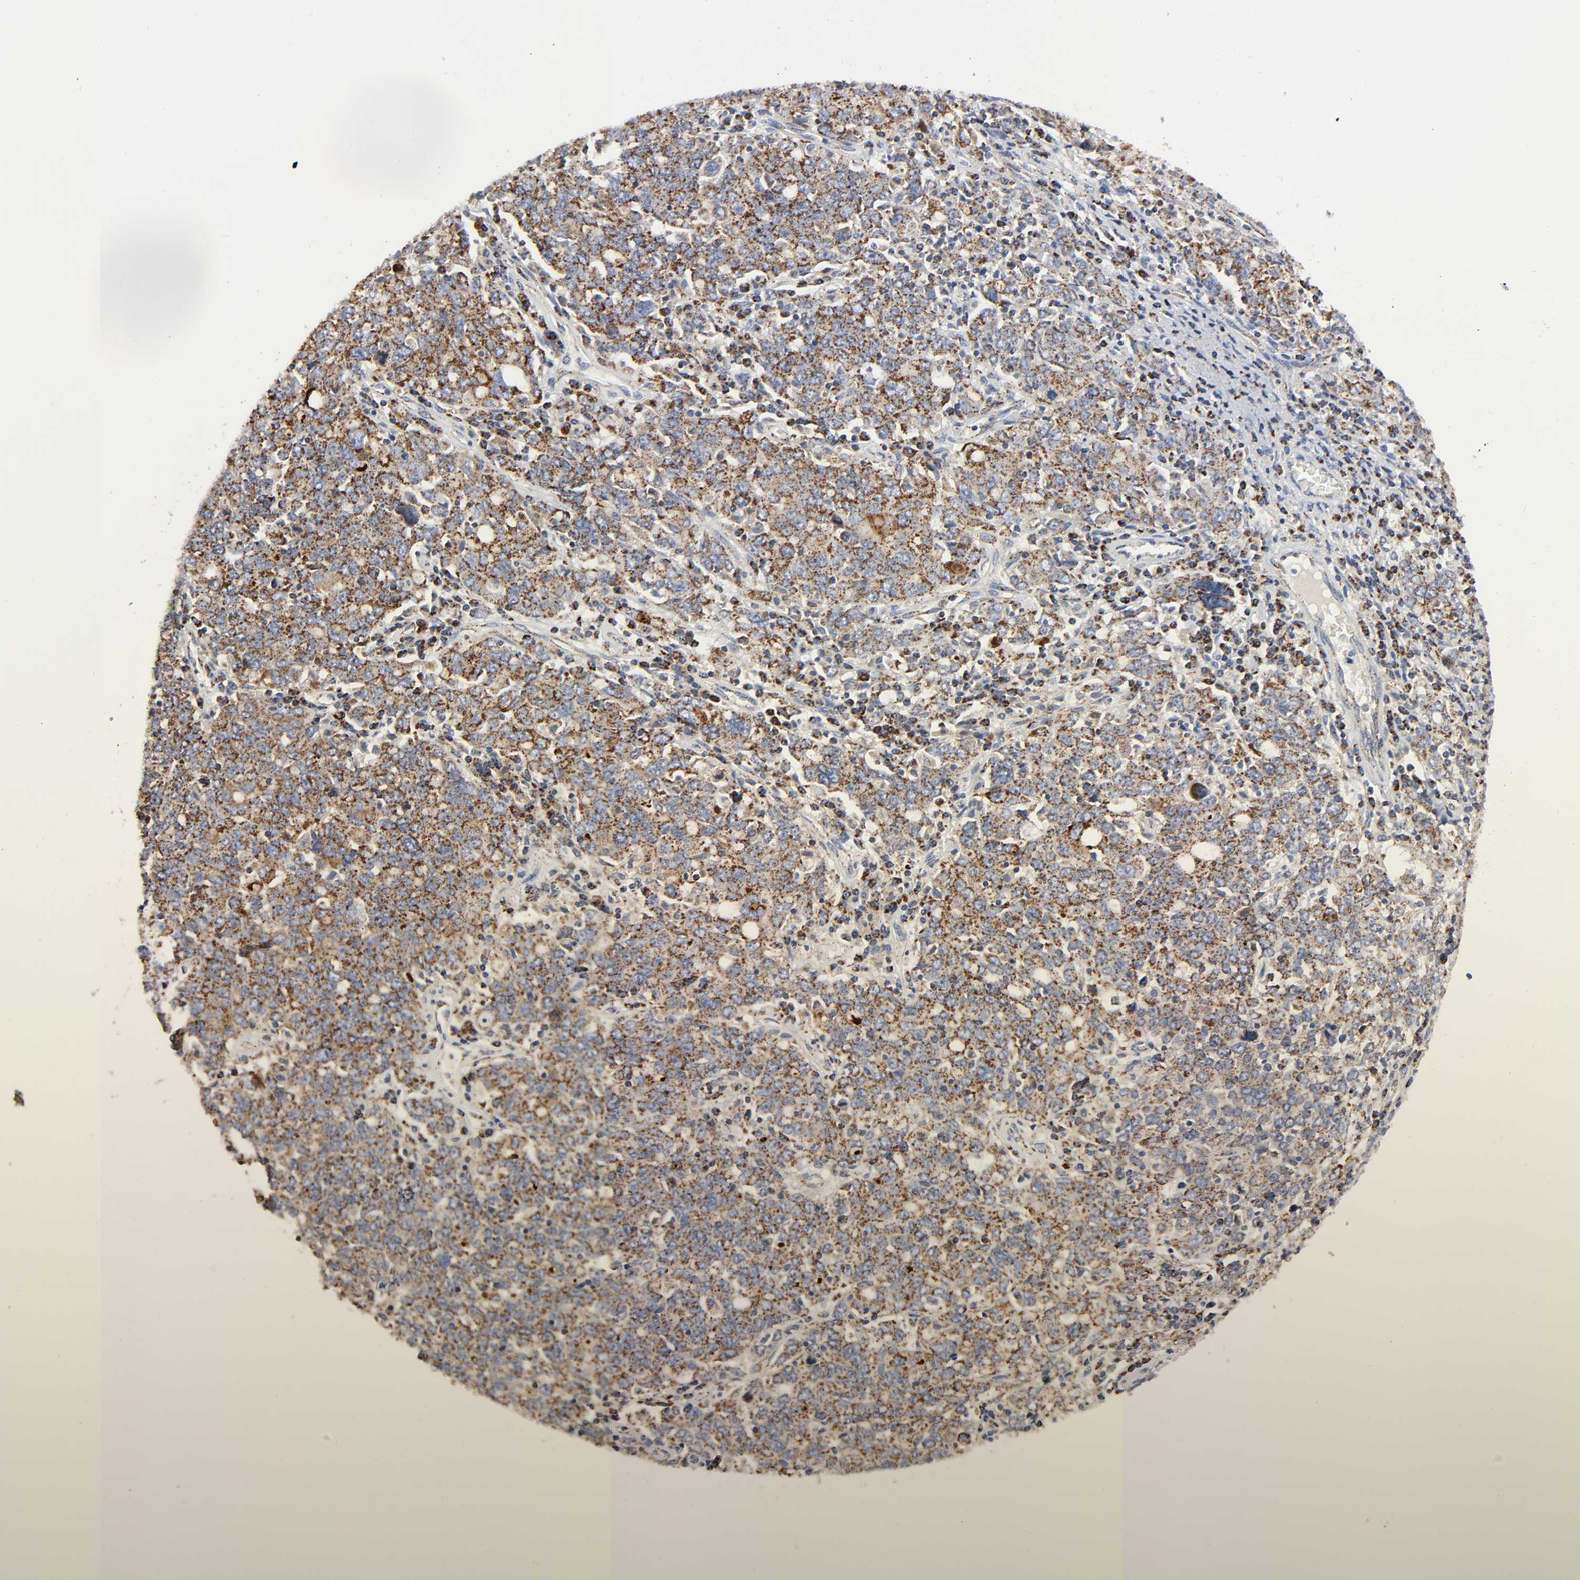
{"staining": {"intensity": "moderate", "quantity": ">75%", "location": "cytoplasmic/membranous"}, "tissue": "ovarian cancer", "cell_type": "Tumor cells", "image_type": "cancer", "snomed": [{"axis": "morphology", "description": "Carcinoma, endometroid"}, {"axis": "topography", "description": "Ovary"}], "caption": "Approximately >75% of tumor cells in ovarian cancer exhibit moderate cytoplasmic/membranous protein expression as visualized by brown immunohistochemical staining.", "gene": "AOPEP", "patient": {"sex": "female", "age": 62}}